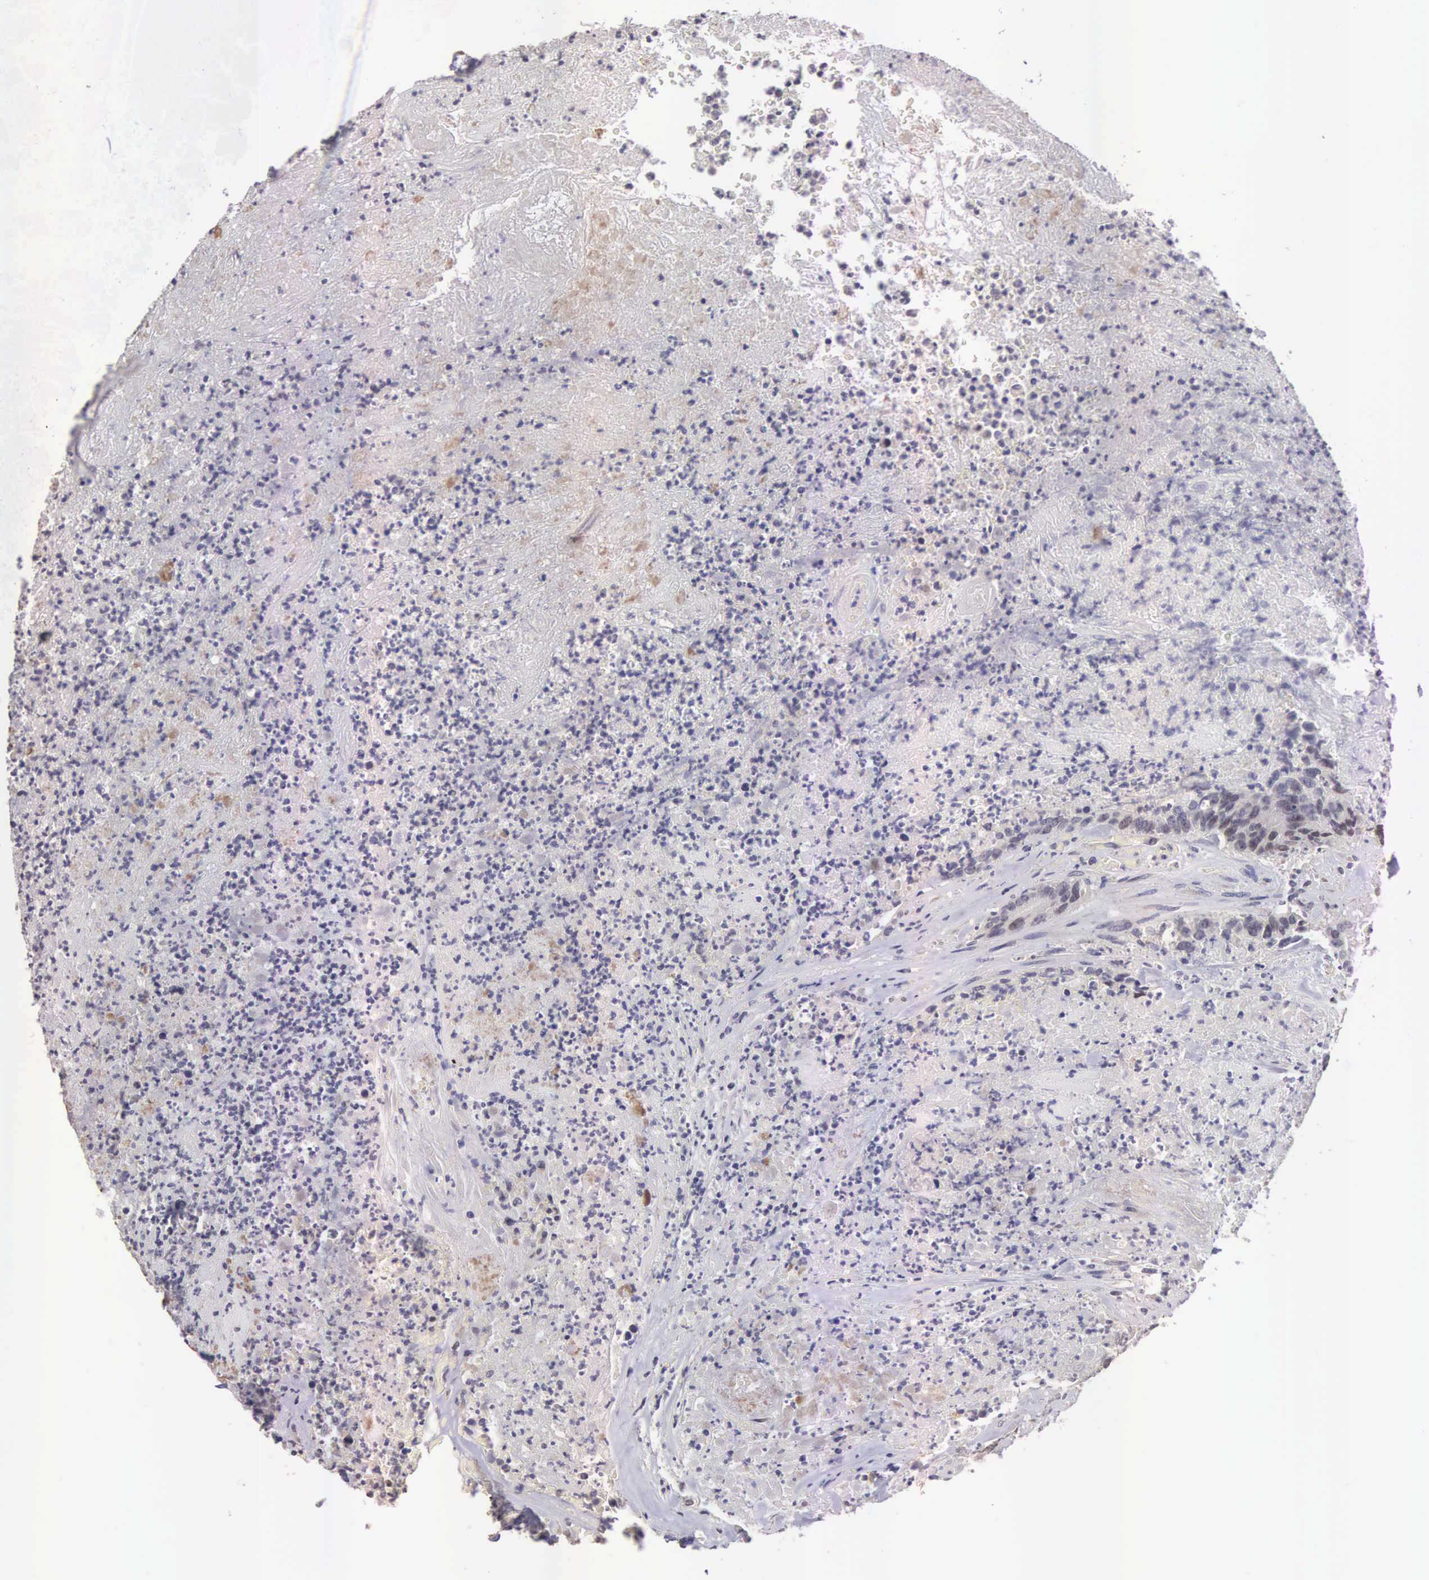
{"staining": {"intensity": "weak", "quantity": "25%-75%", "location": "cytoplasmic/membranous,nuclear"}, "tissue": "colorectal cancer", "cell_type": "Tumor cells", "image_type": "cancer", "snomed": [{"axis": "morphology", "description": "Adenocarcinoma, NOS"}, {"axis": "topography", "description": "Rectum"}], "caption": "Immunohistochemistry of adenocarcinoma (colorectal) shows low levels of weak cytoplasmic/membranous and nuclear staining in approximately 25%-75% of tumor cells. Ihc stains the protein in brown and the nuclei are stained blue.", "gene": "CDC45", "patient": {"sex": "female", "age": 65}}